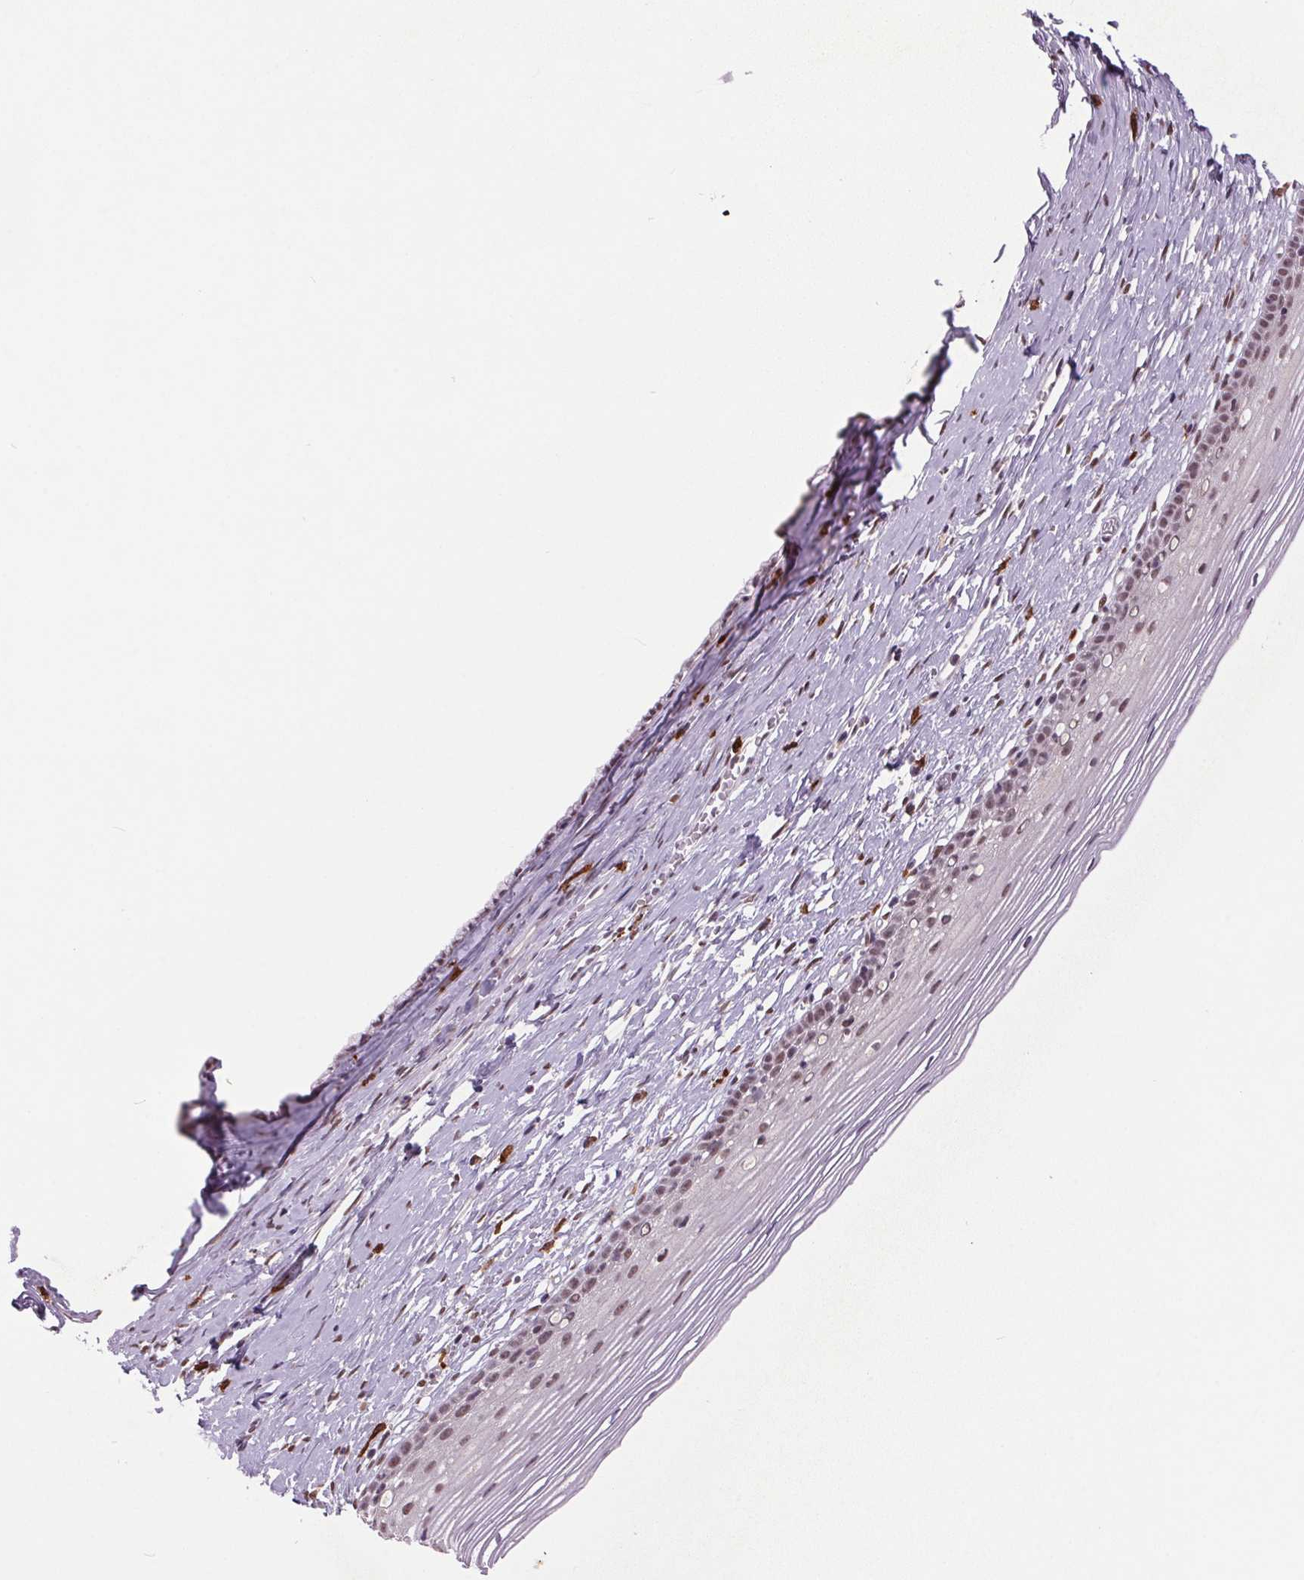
{"staining": {"intensity": "moderate", "quantity": "25%-75%", "location": "nuclear"}, "tissue": "cervix", "cell_type": "Glandular cells", "image_type": "normal", "snomed": [{"axis": "morphology", "description": "Normal tissue, NOS"}, {"axis": "topography", "description": "Cervix"}], "caption": "Immunohistochemical staining of normal cervix reveals 25%-75% levels of moderate nuclear protein staining in about 25%-75% of glandular cells. Ihc stains the protein of interest in brown and the nuclei are stained blue.", "gene": "ZBTB4", "patient": {"sex": "female", "age": 40}}